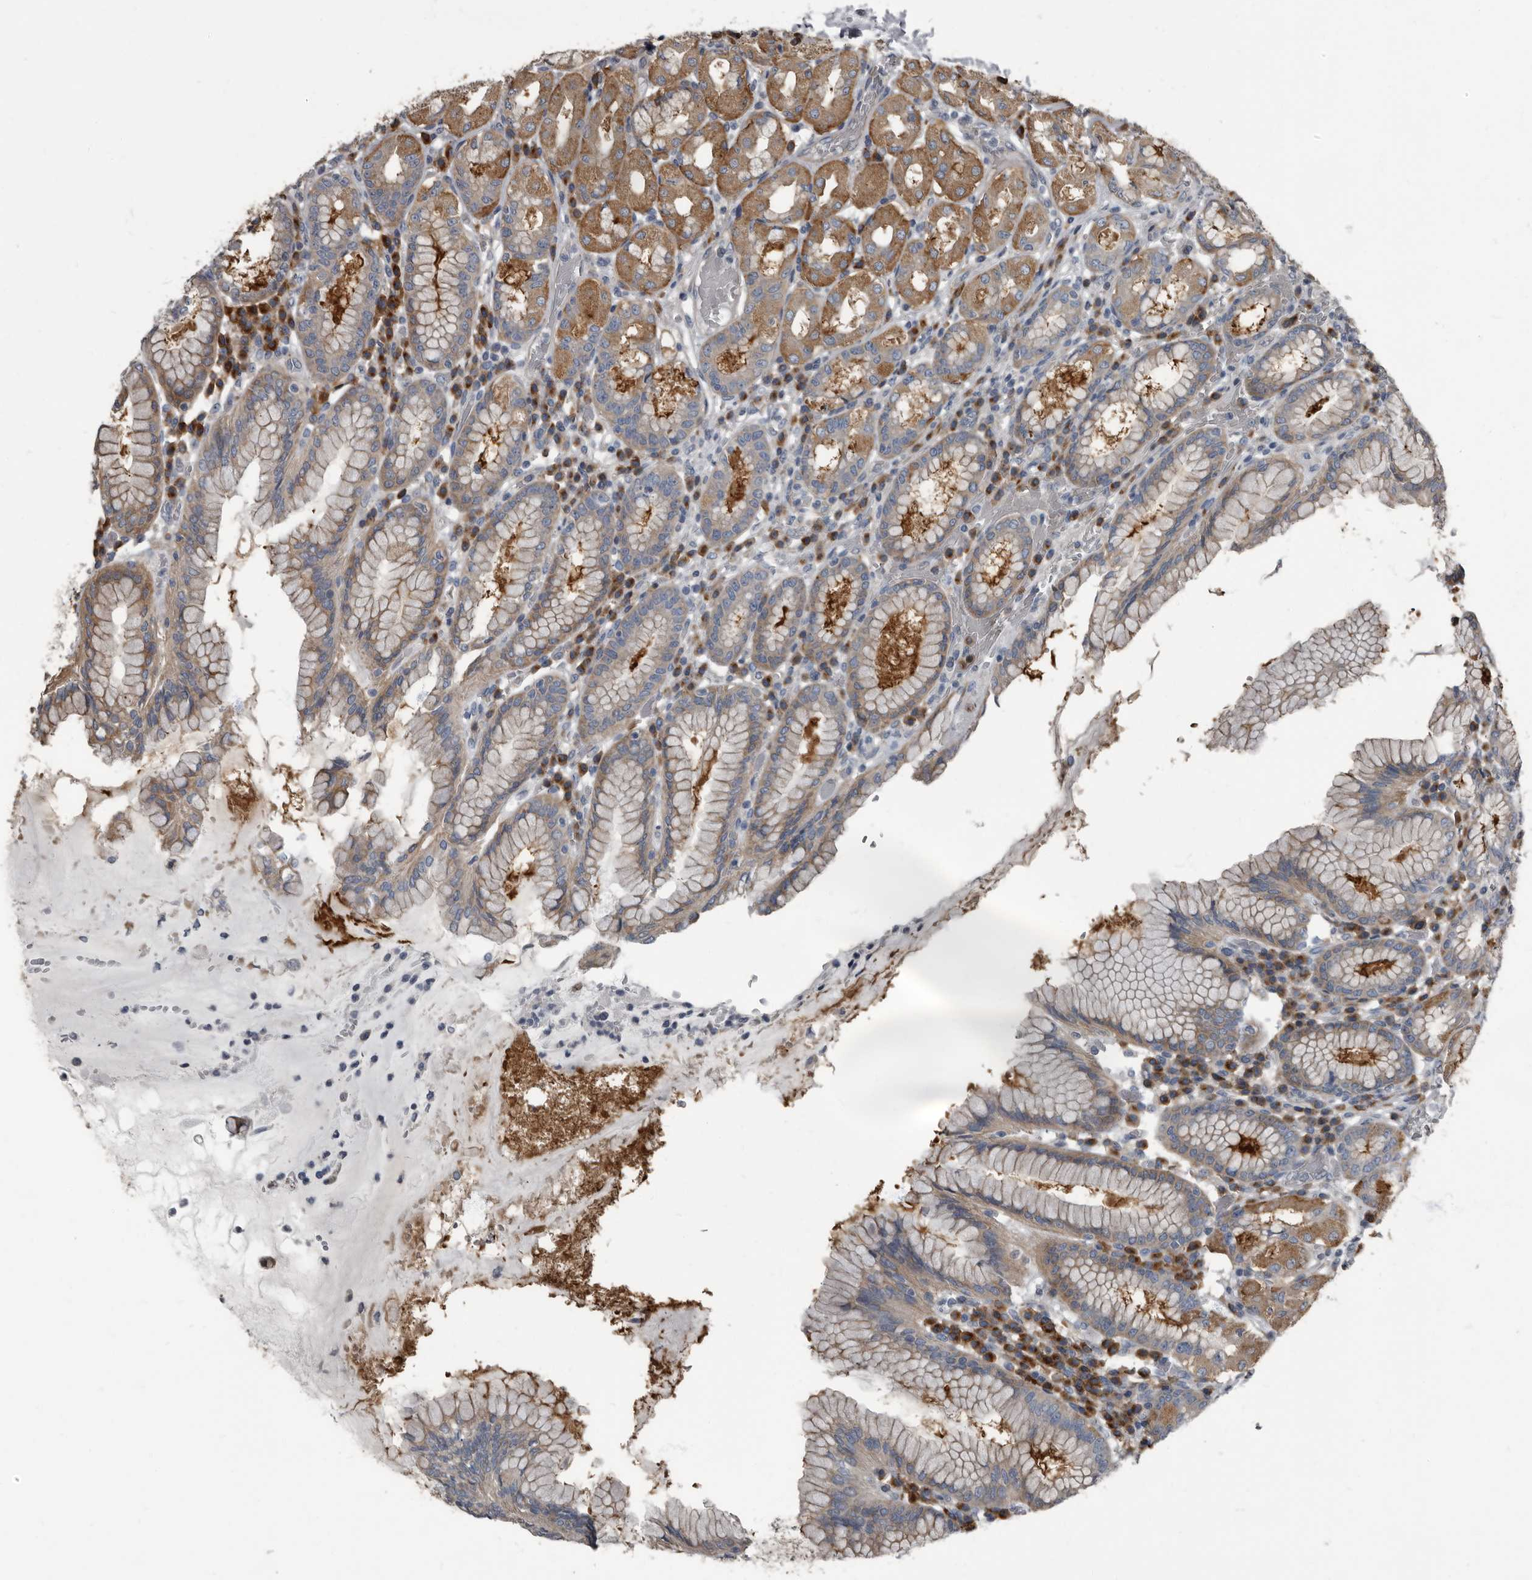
{"staining": {"intensity": "moderate", "quantity": "25%-75%", "location": "cytoplasmic/membranous"}, "tissue": "stomach", "cell_type": "Glandular cells", "image_type": "normal", "snomed": [{"axis": "morphology", "description": "Normal tissue, NOS"}, {"axis": "topography", "description": "Stomach"}, {"axis": "topography", "description": "Stomach, lower"}], "caption": "Immunohistochemical staining of benign human stomach reveals moderate cytoplasmic/membranous protein expression in approximately 25%-75% of glandular cells. (Stains: DAB (3,3'-diaminobenzidine) in brown, nuclei in blue, Microscopy: brightfield microscopy at high magnification).", "gene": "TPD52L1", "patient": {"sex": "female", "age": 56}}